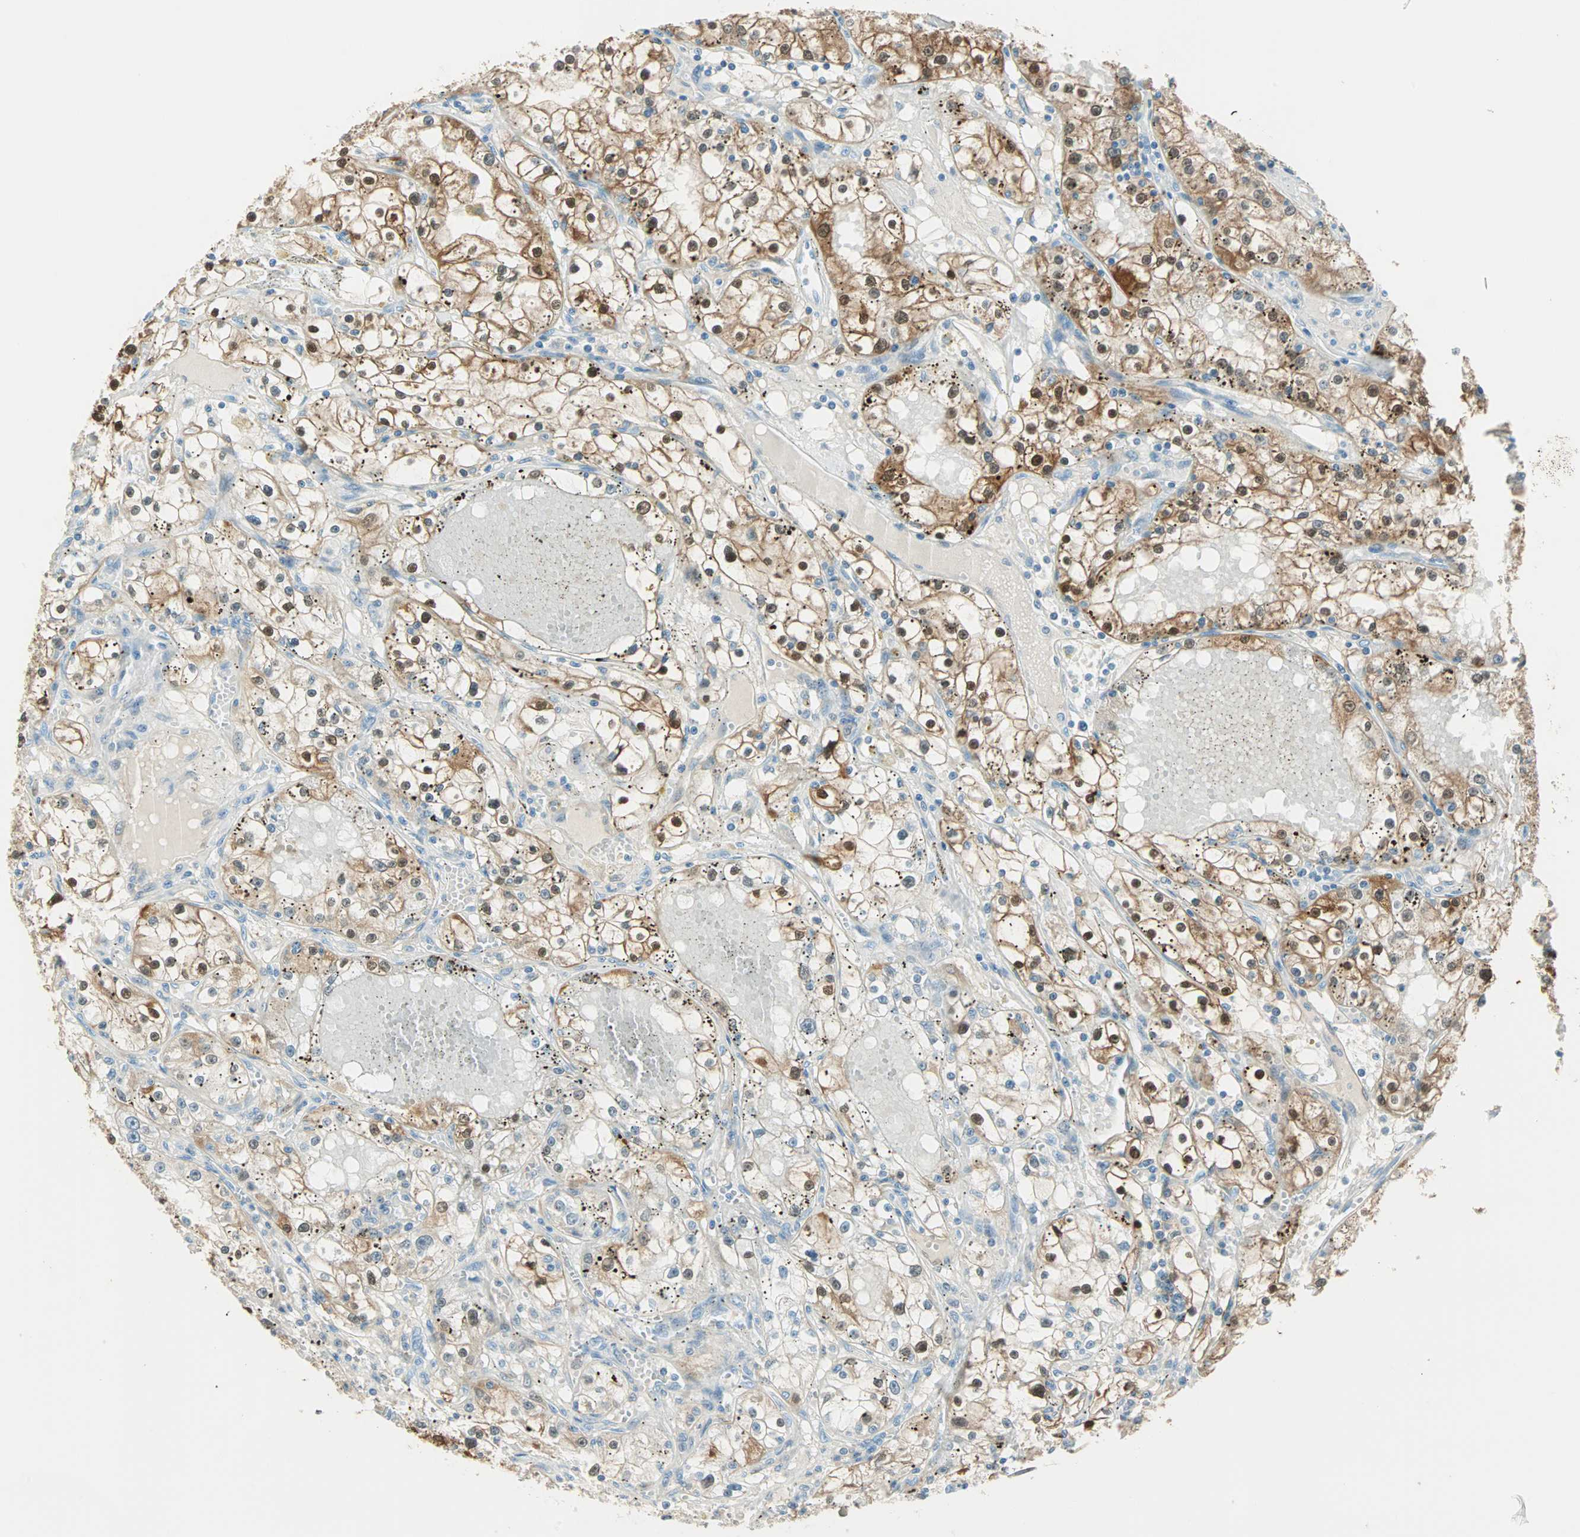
{"staining": {"intensity": "strong", "quantity": ">75%", "location": "cytoplasmic/membranous,nuclear"}, "tissue": "renal cancer", "cell_type": "Tumor cells", "image_type": "cancer", "snomed": [{"axis": "morphology", "description": "Adenocarcinoma, NOS"}, {"axis": "topography", "description": "Kidney"}], "caption": "Immunohistochemical staining of human adenocarcinoma (renal) shows strong cytoplasmic/membranous and nuclear protein staining in approximately >75% of tumor cells.", "gene": "S100A1", "patient": {"sex": "male", "age": 56}}